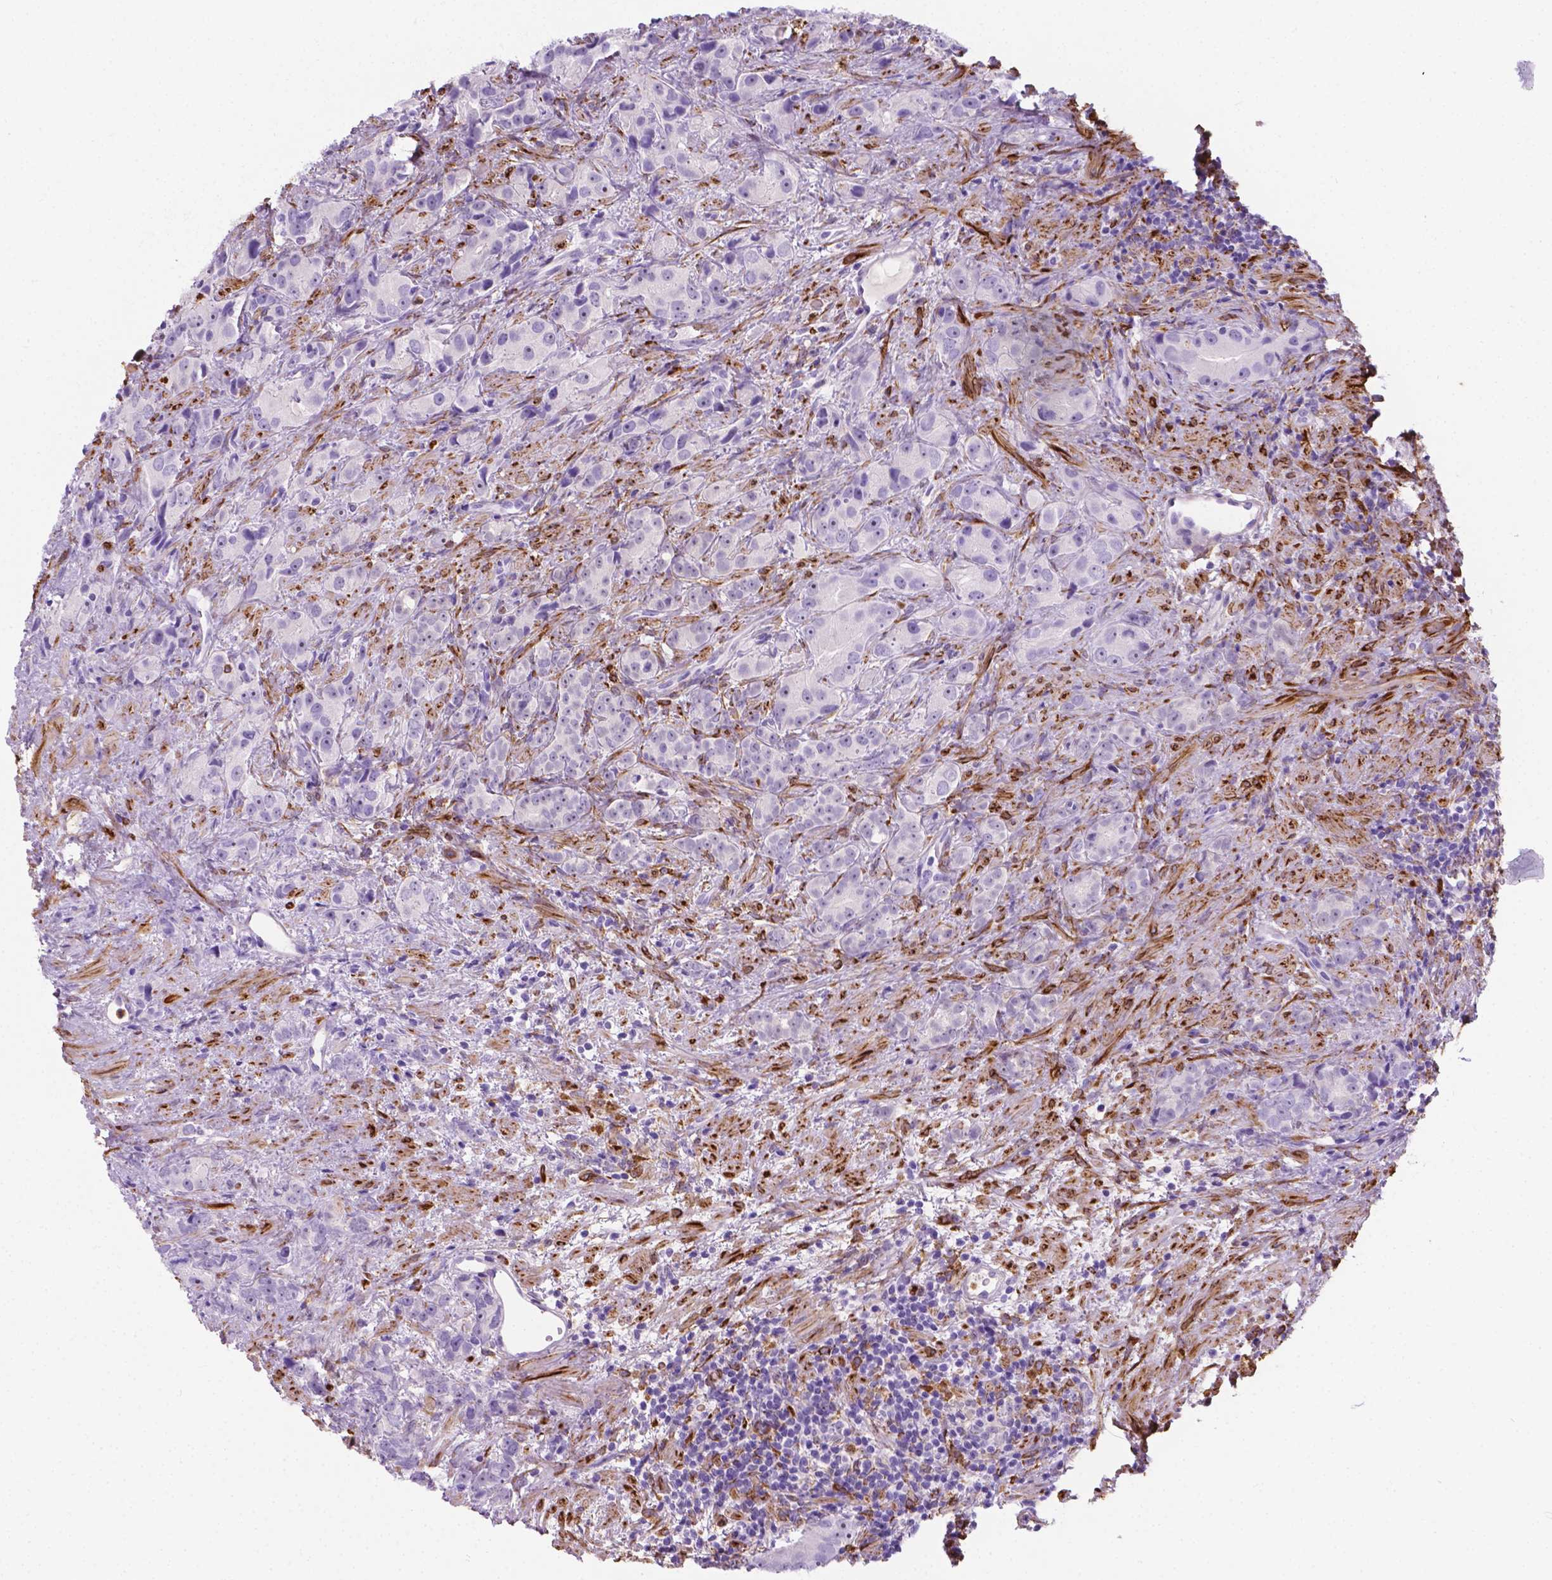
{"staining": {"intensity": "negative", "quantity": "none", "location": "none"}, "tissue": "prostate cancer", "cell_type": "Tumor cells", "image_type": "cancer", "snomed": [{"axis": "morphology", "description": "Adenocarcinoma, High grade"}, {"axis": "topography", "description": "Prostate"}], "caption": "Prostate cancer (adenocarcinoma (high-grade)) stained for a protein using immunohistochemistry reveals no expression tumor cells.", "gene": "MACF1", "patient": {"sex": "male", "age": 90}}